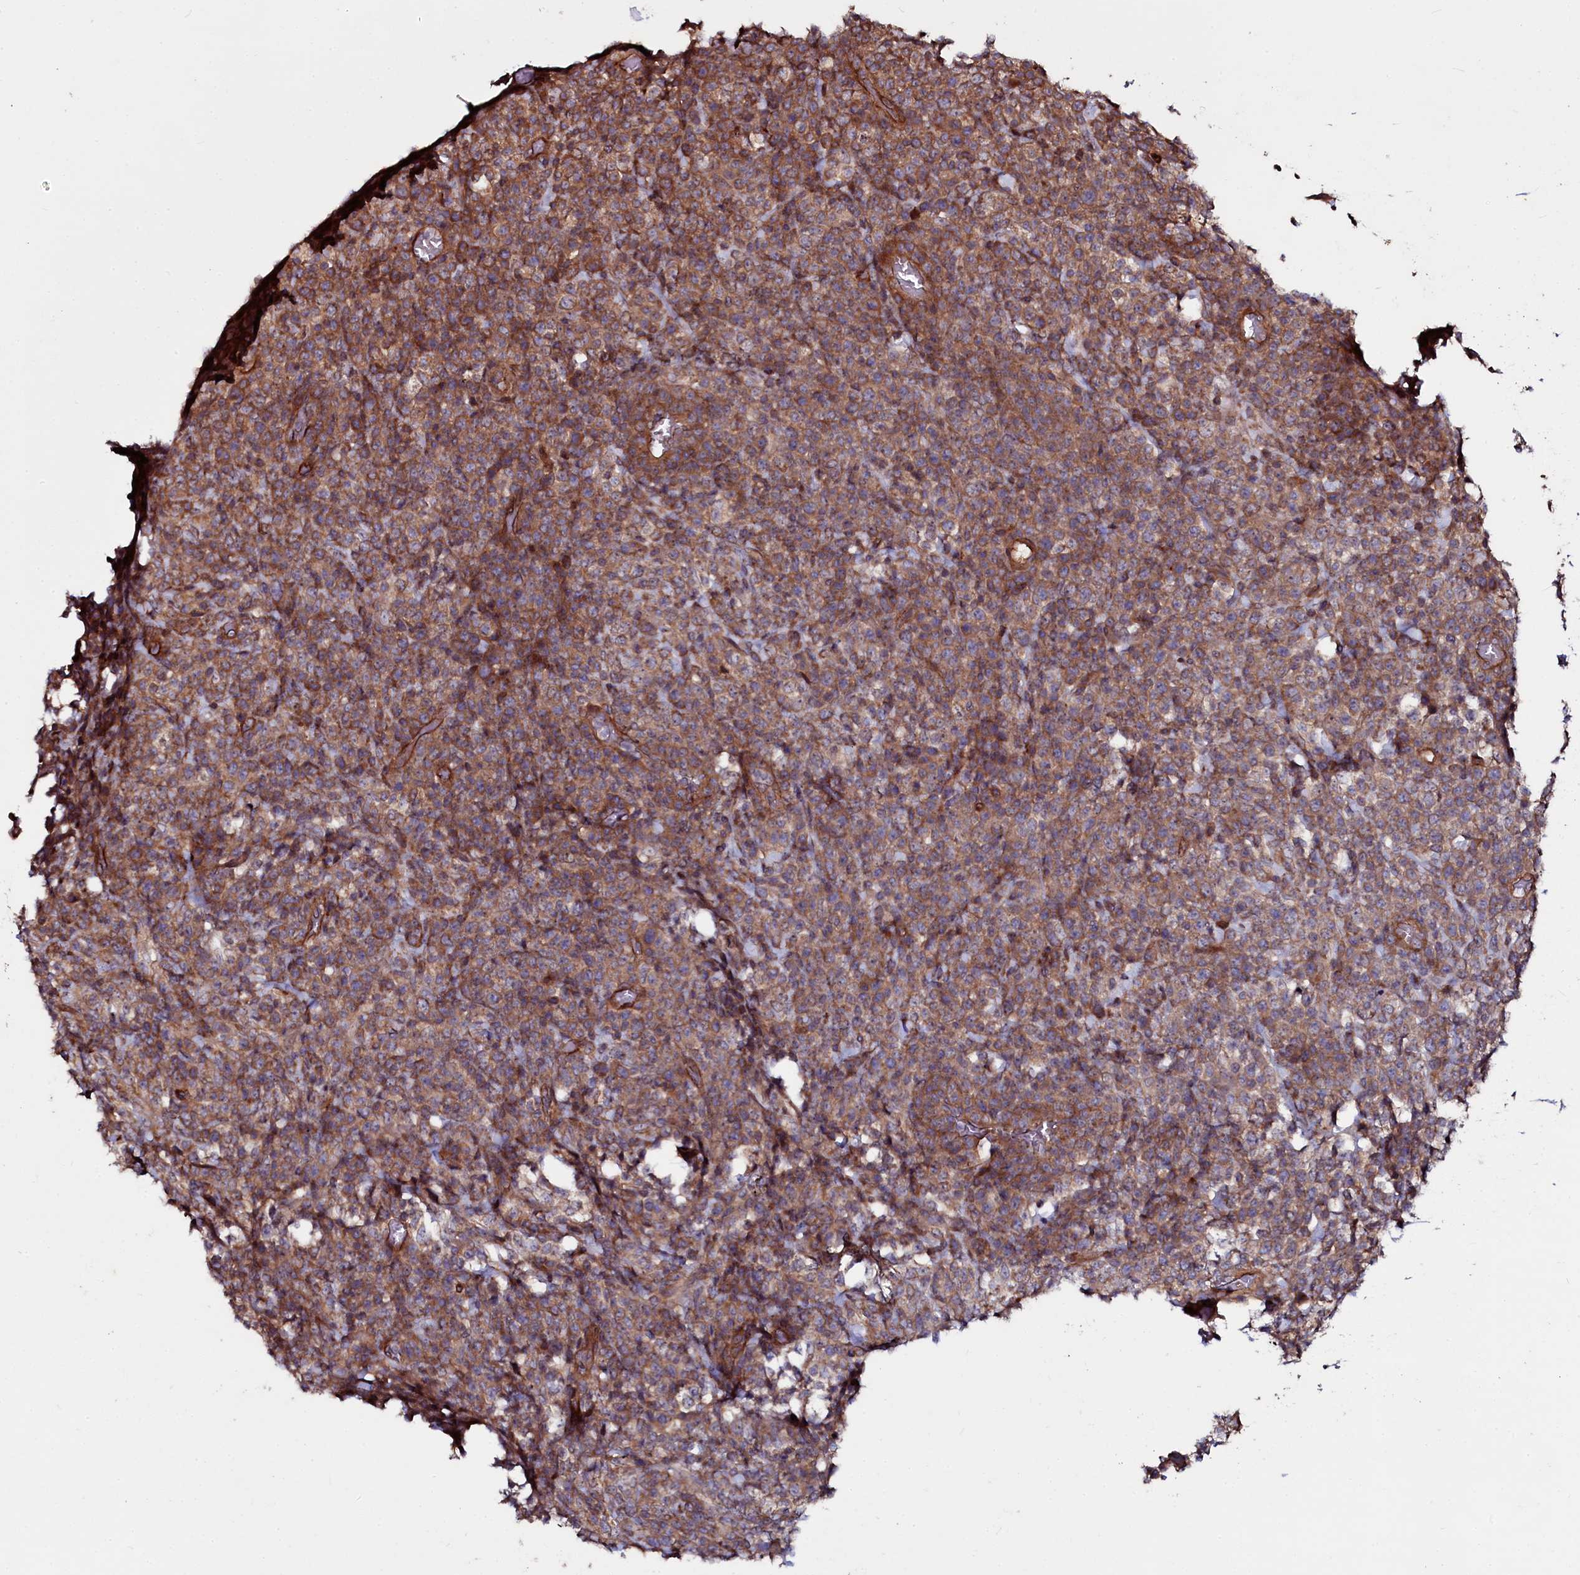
{"staining": {"intensity": "moderate", "quantity": "25%-75%", "location": "cytoplasmic/membranous"}, "tissue": "lymphoma", "cell_type": "Tumor cells", "image_type": "cancer", "snomed": [{"axis": "morphology", "description": "Malignant lymphoma, non-Hodgkin's type, High grade"}, {"axis": "topography", "description": "Colon"}], "caption": "An immunohistochemistry micrograph of tumor tissue is shown. Protein staining in brown highlights moderate cytoplasmic/membranous positivity in high-grade malignant lymphoma, non-Hodgkin's type within tumor cells.", "gene": "USPL1", "patient": {"sex": "female", "age": 53}}